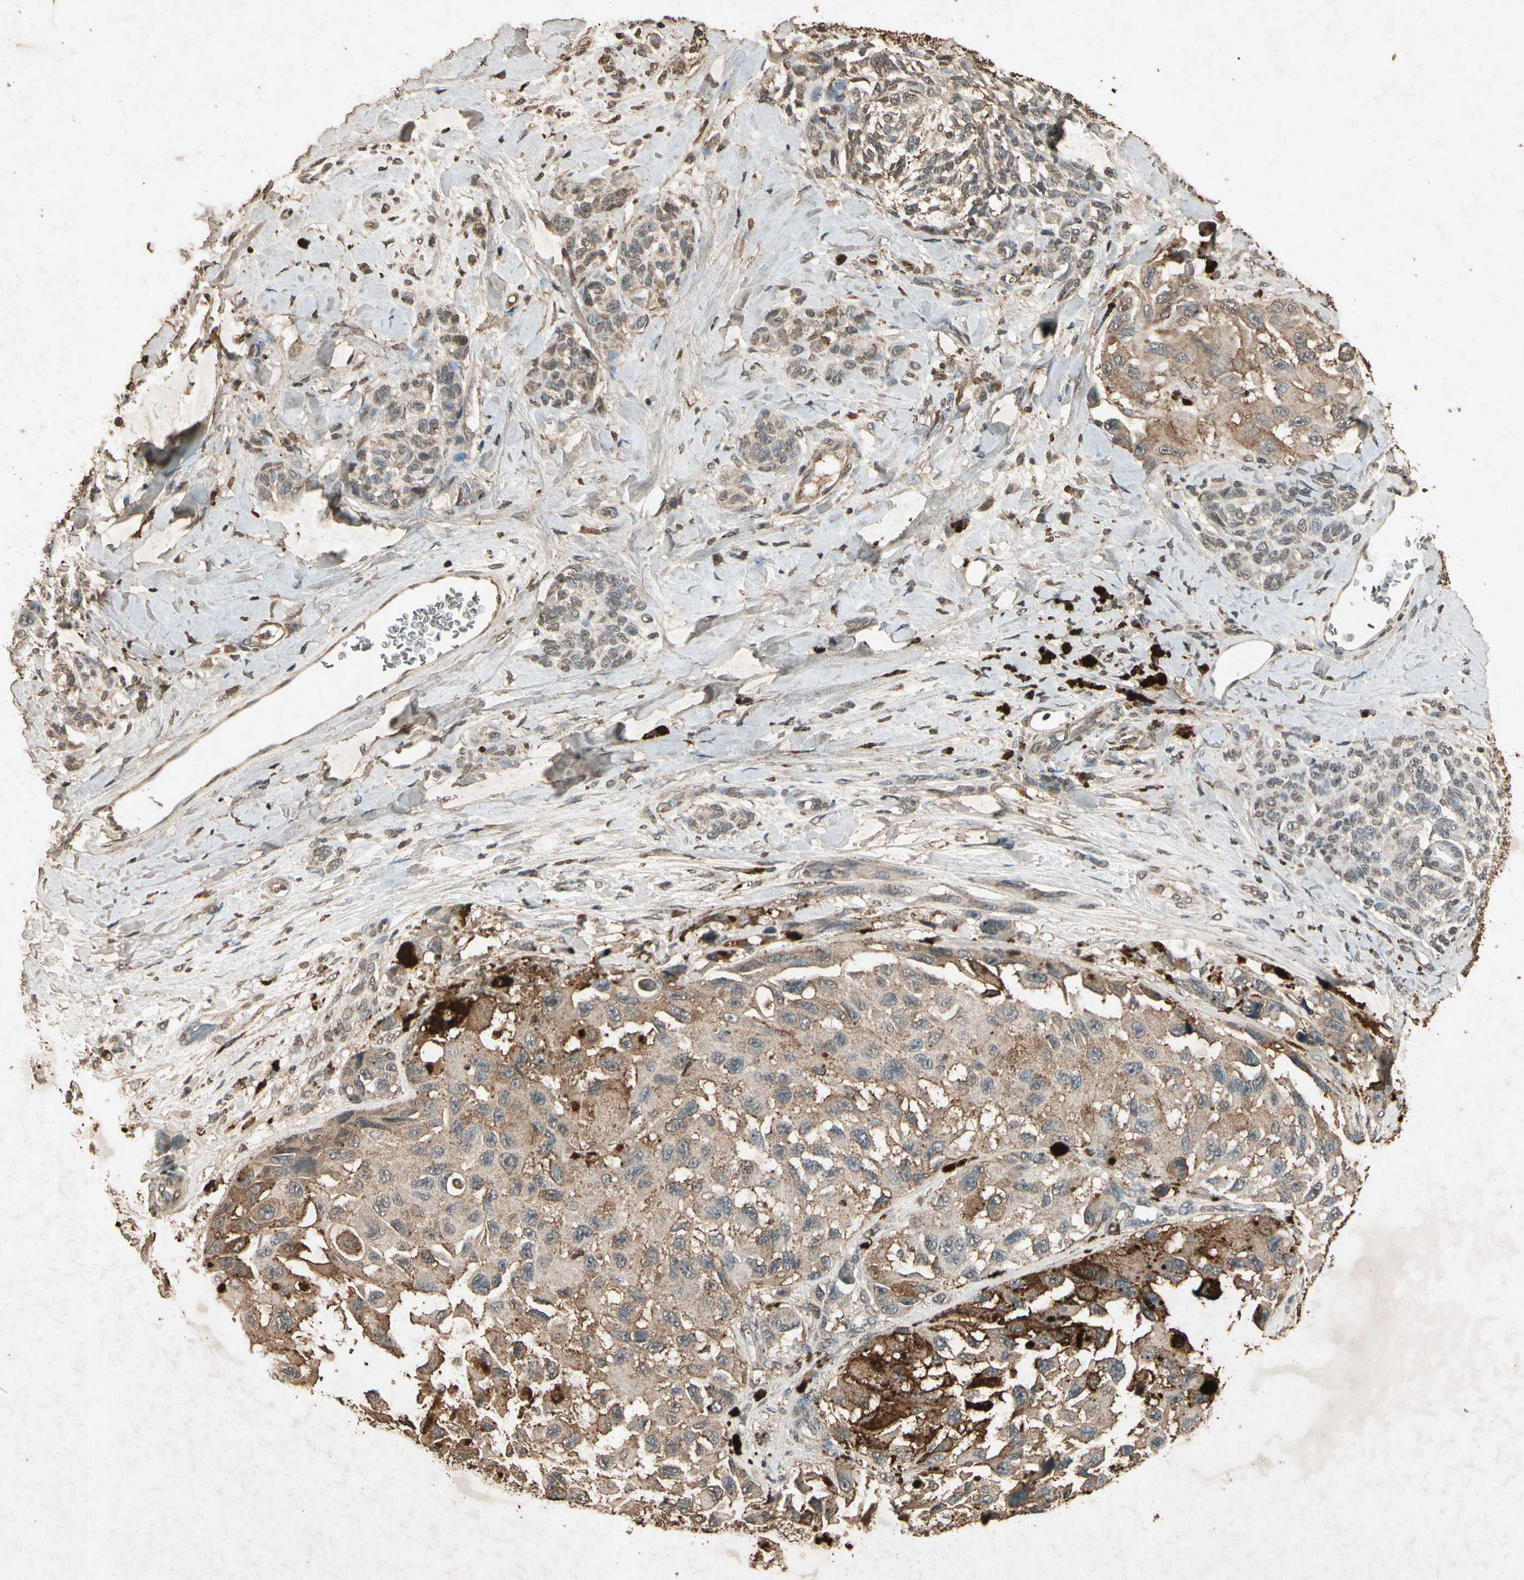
{"staining": {"intensity": "moderate", "quantity": ">75%", "location": "cytoplasmic/membranous"}, "tissue": "melanoma", "cell_type": "Tumor cells", "image_type": "cancer", "snomed": [{"axis": "morphology", "description": "Malignant melanoma, NOS"}, {"axis": "topography", "description": "Skin"}], "caption": "Melanoma tissue displays moderate cytoplasmic/membranous positivity in about >75% of tumor cells, visualized by immunohistochemistry.", "gene": "GC", "patient": {"sex": "female", "age": 73}}